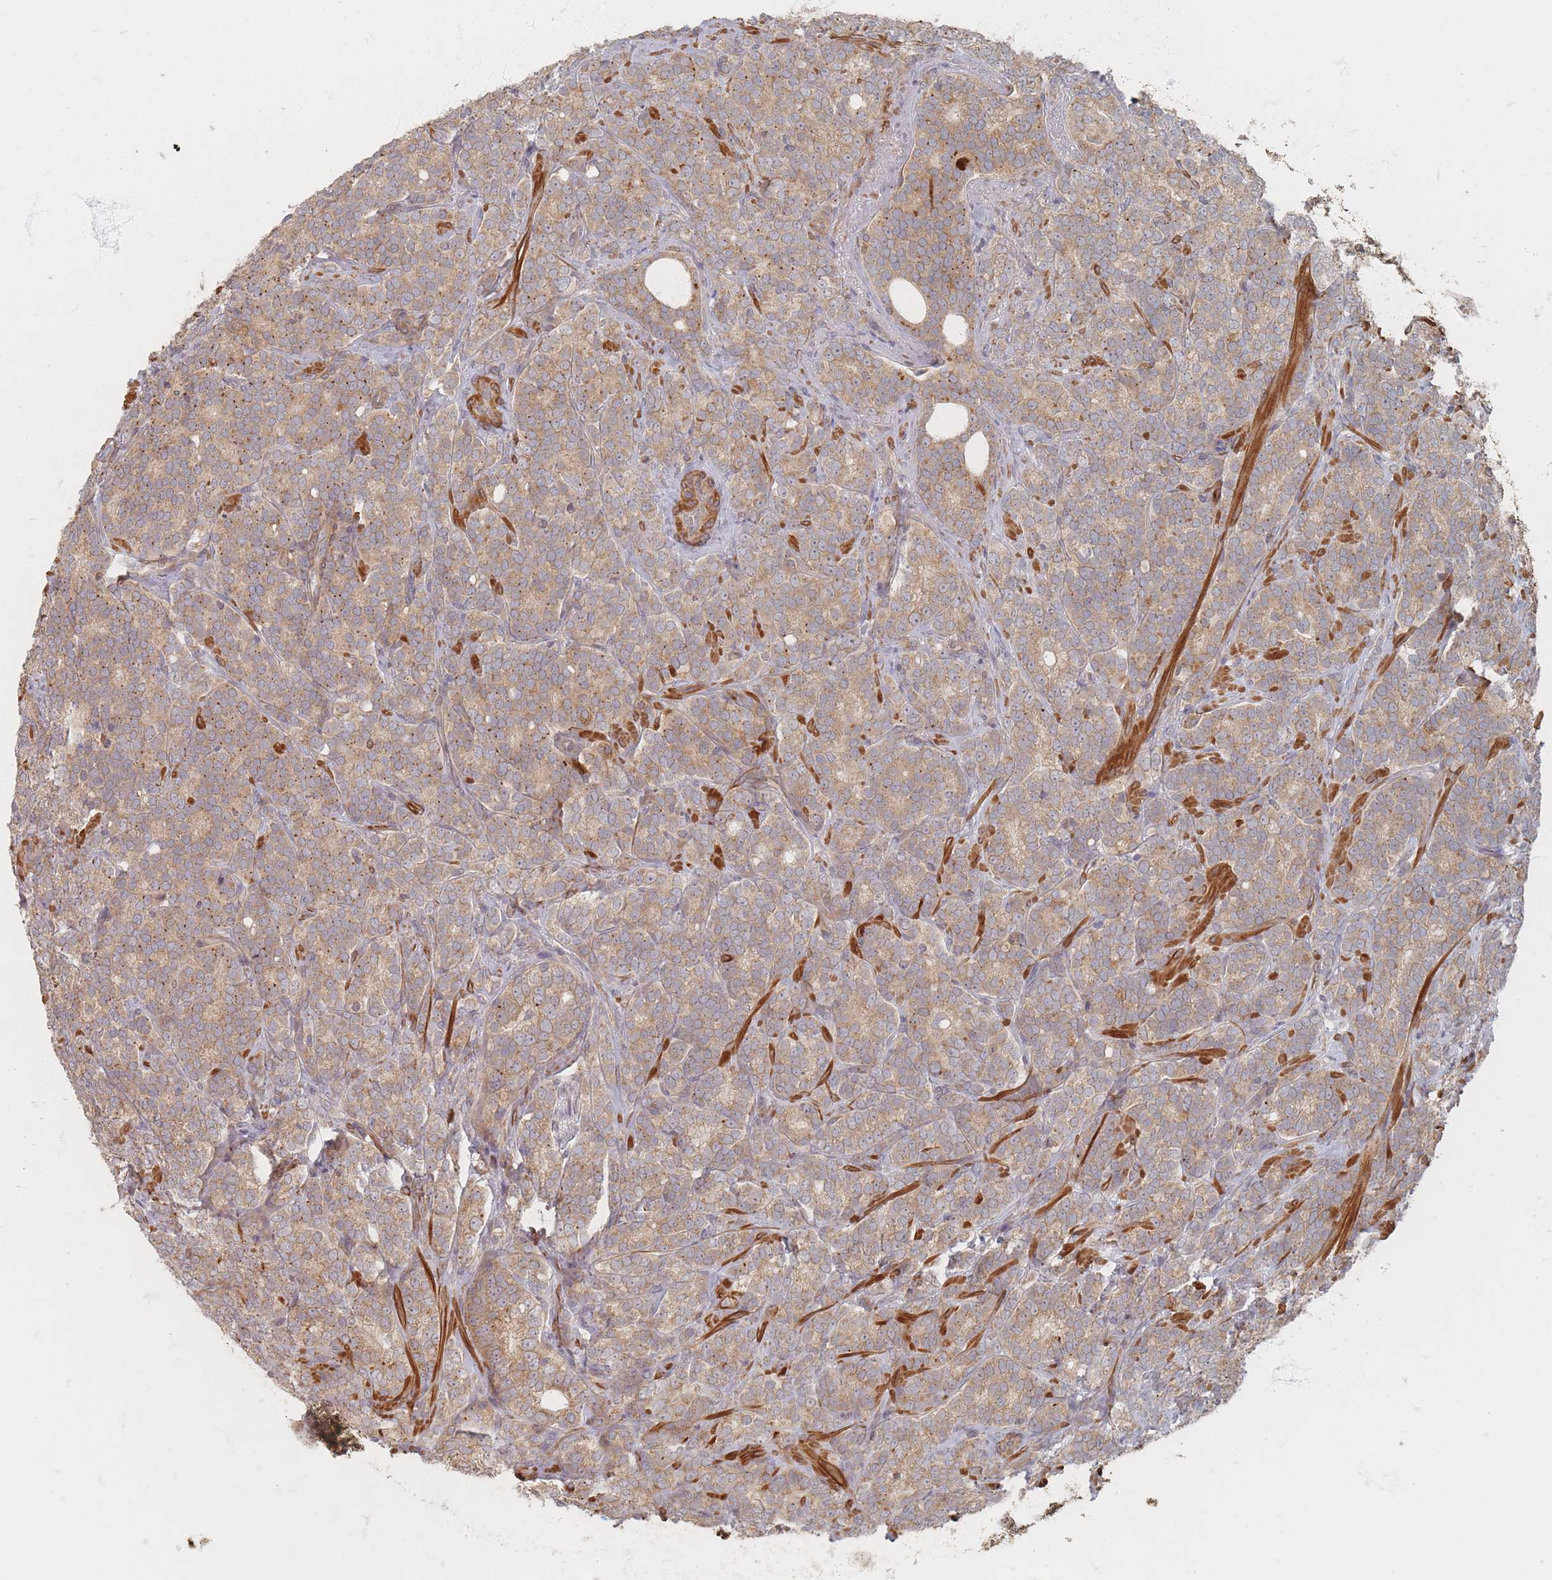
{"staining": {"intensity": "moderate", "quantity": ">75%", "location": "cytoplasmic/membranous"}, "tissue": "prostate cancer", "cell_type": "Tumor cells", "image_type": "cancer", "snomed": [{"axis": "morphology", "description": "Adenocarcinoma, High grade"}, {"axis": "topography", "description": "Prostate"}], "caption": "High-power microscopy captured an immunohistochemistry (IHC) histopathology image of prostate cancer, revealing moderate cytoplasmic/membranous positivity in approximately >75% of tumor cells.", "gene": "GLE1", "patient": {"sex": "male", "age": 64}}